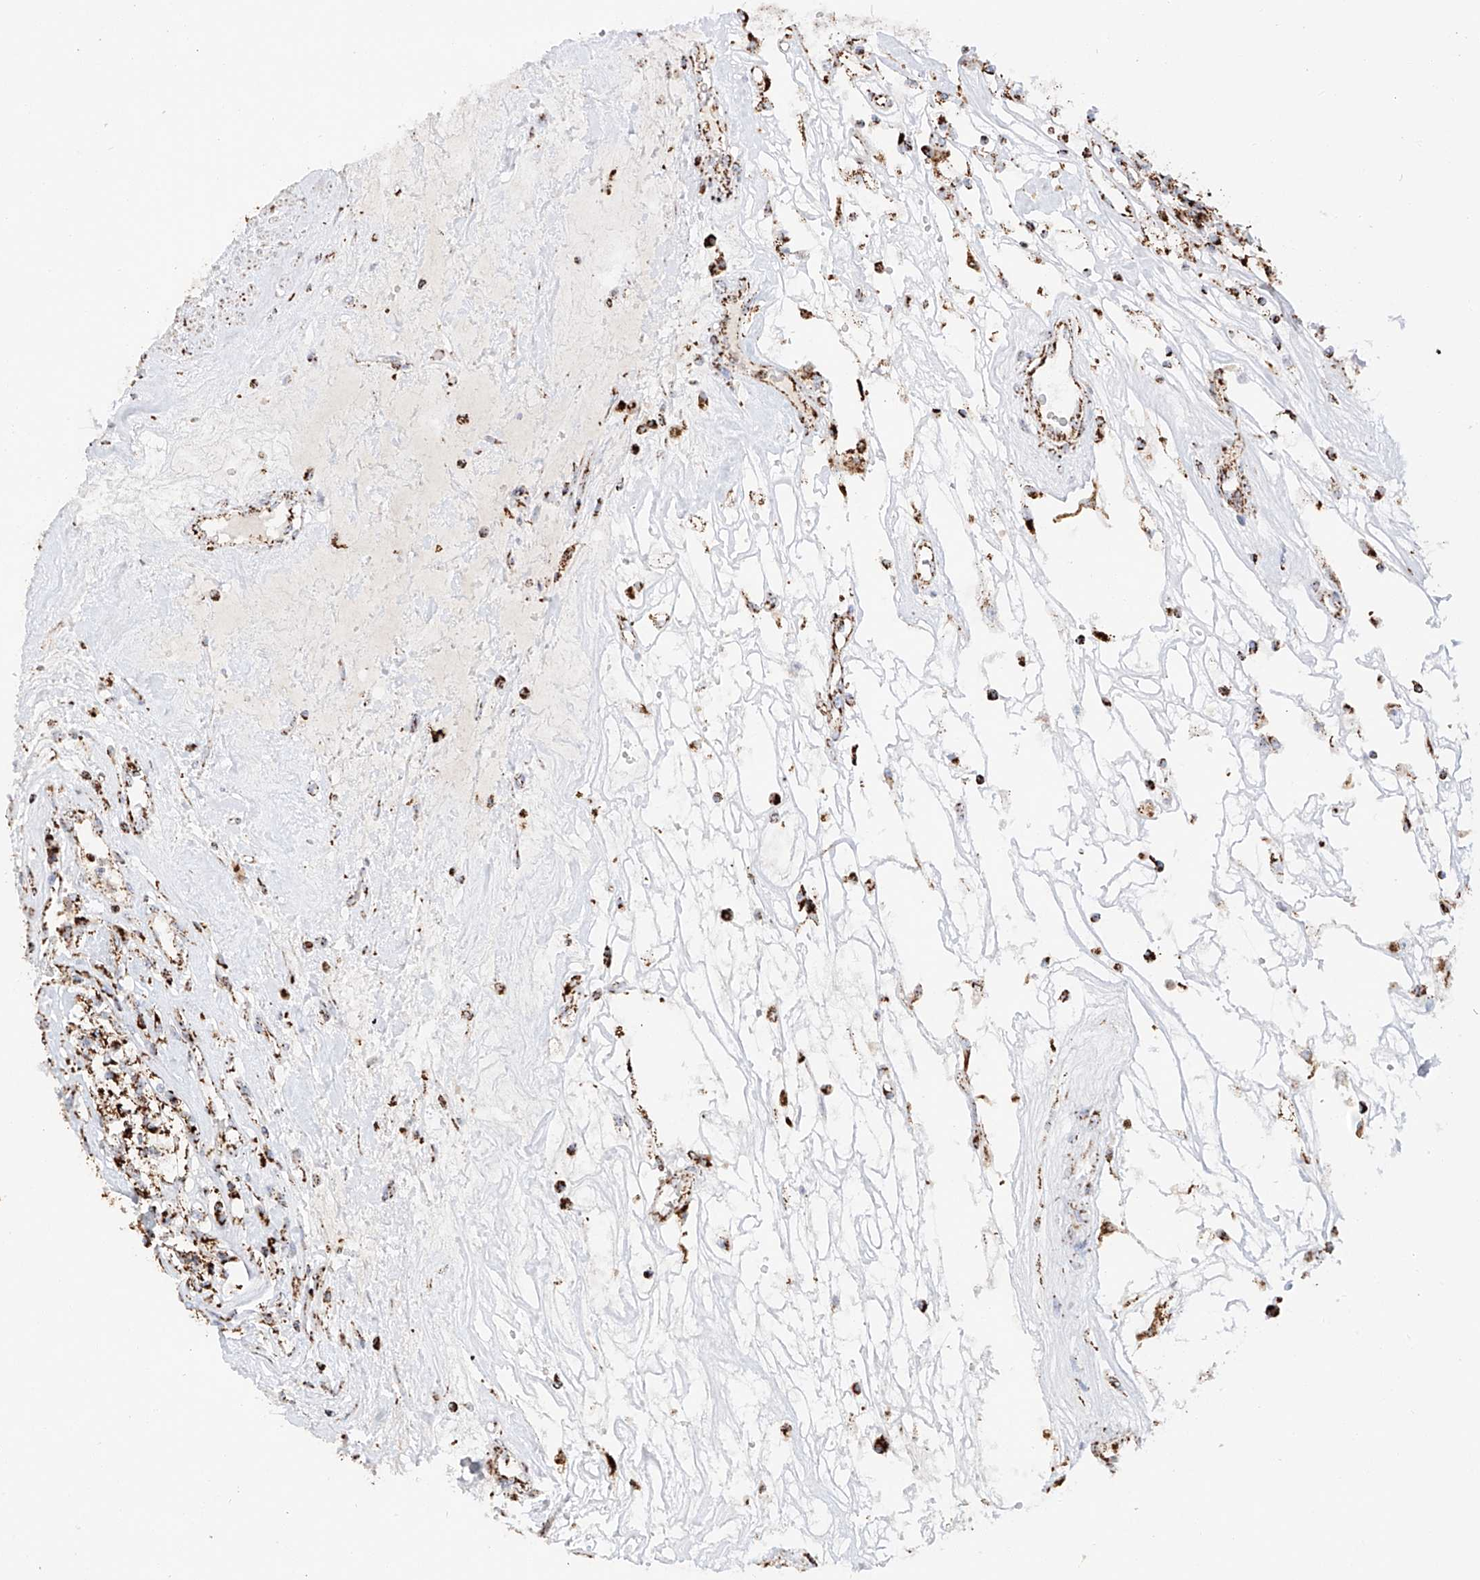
{"staining": {"intensity": "moderate", "quantity": ">75%", "location": "cytoplasmic/membranous"}, "tissue": "renal cancer", "cell_type": "Tumor cells", "image_type": "cancer", "snomed": [{"axis": "morphology", "description": "Adenocarcinoma, NOS"}, {"axis": "topography", "description": "Kidney"}], "caption": "This is an image of IHC staining of renal cancer, which shows moderate staining in the cytoplasmic/membranous of tumor cells.", "gene": "TTC27", "patient": {"sex": "female", "age": 59}}